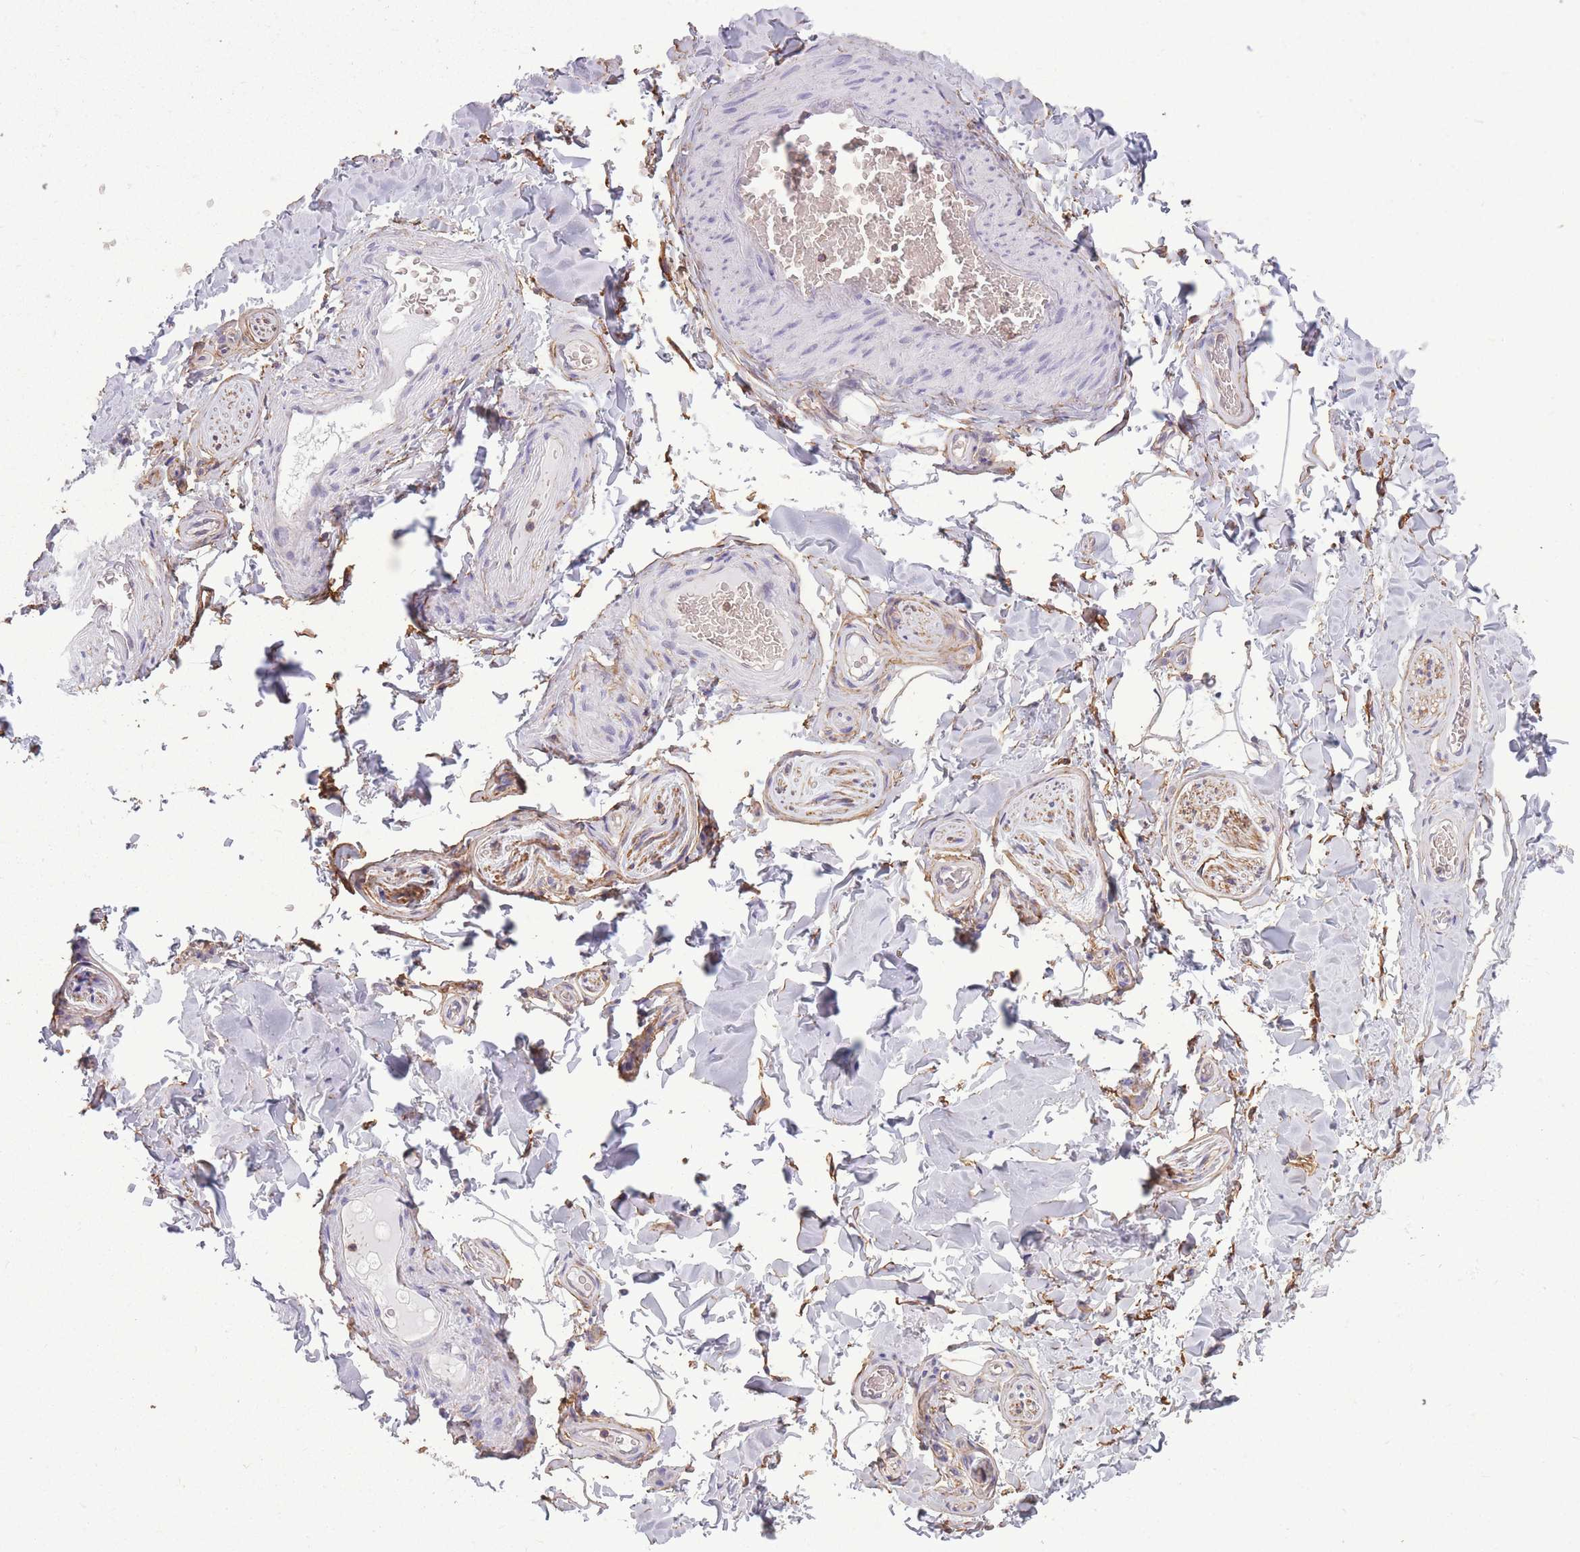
{"staining": {"intensity": "negative", "quantity": "none", "location": "none"}, "tissue": "adipose tissue", "cell_type": "Adipocytes", "image_type": "normal", "snomed": [{"axis": "morphology", "description": "Normal tissue, NOS"}, {"axis": "topography", "description": "Soft tissue"}, {"axis": "topography", "description": "Adipose tissue"}, {"axis": "topography", "description": "Vascular tissue"}, {"axis": "topography", "description": "Peripheral nerve tissue"}], "caption": "Adipocytes are negative for protein expression in unremarkable human adipose tissue. (Brightfield microscopy of DAB immunohistochemistry at high magnification).", "gene": "ADD1", "patient": {"sex": "male", "age": 46}}